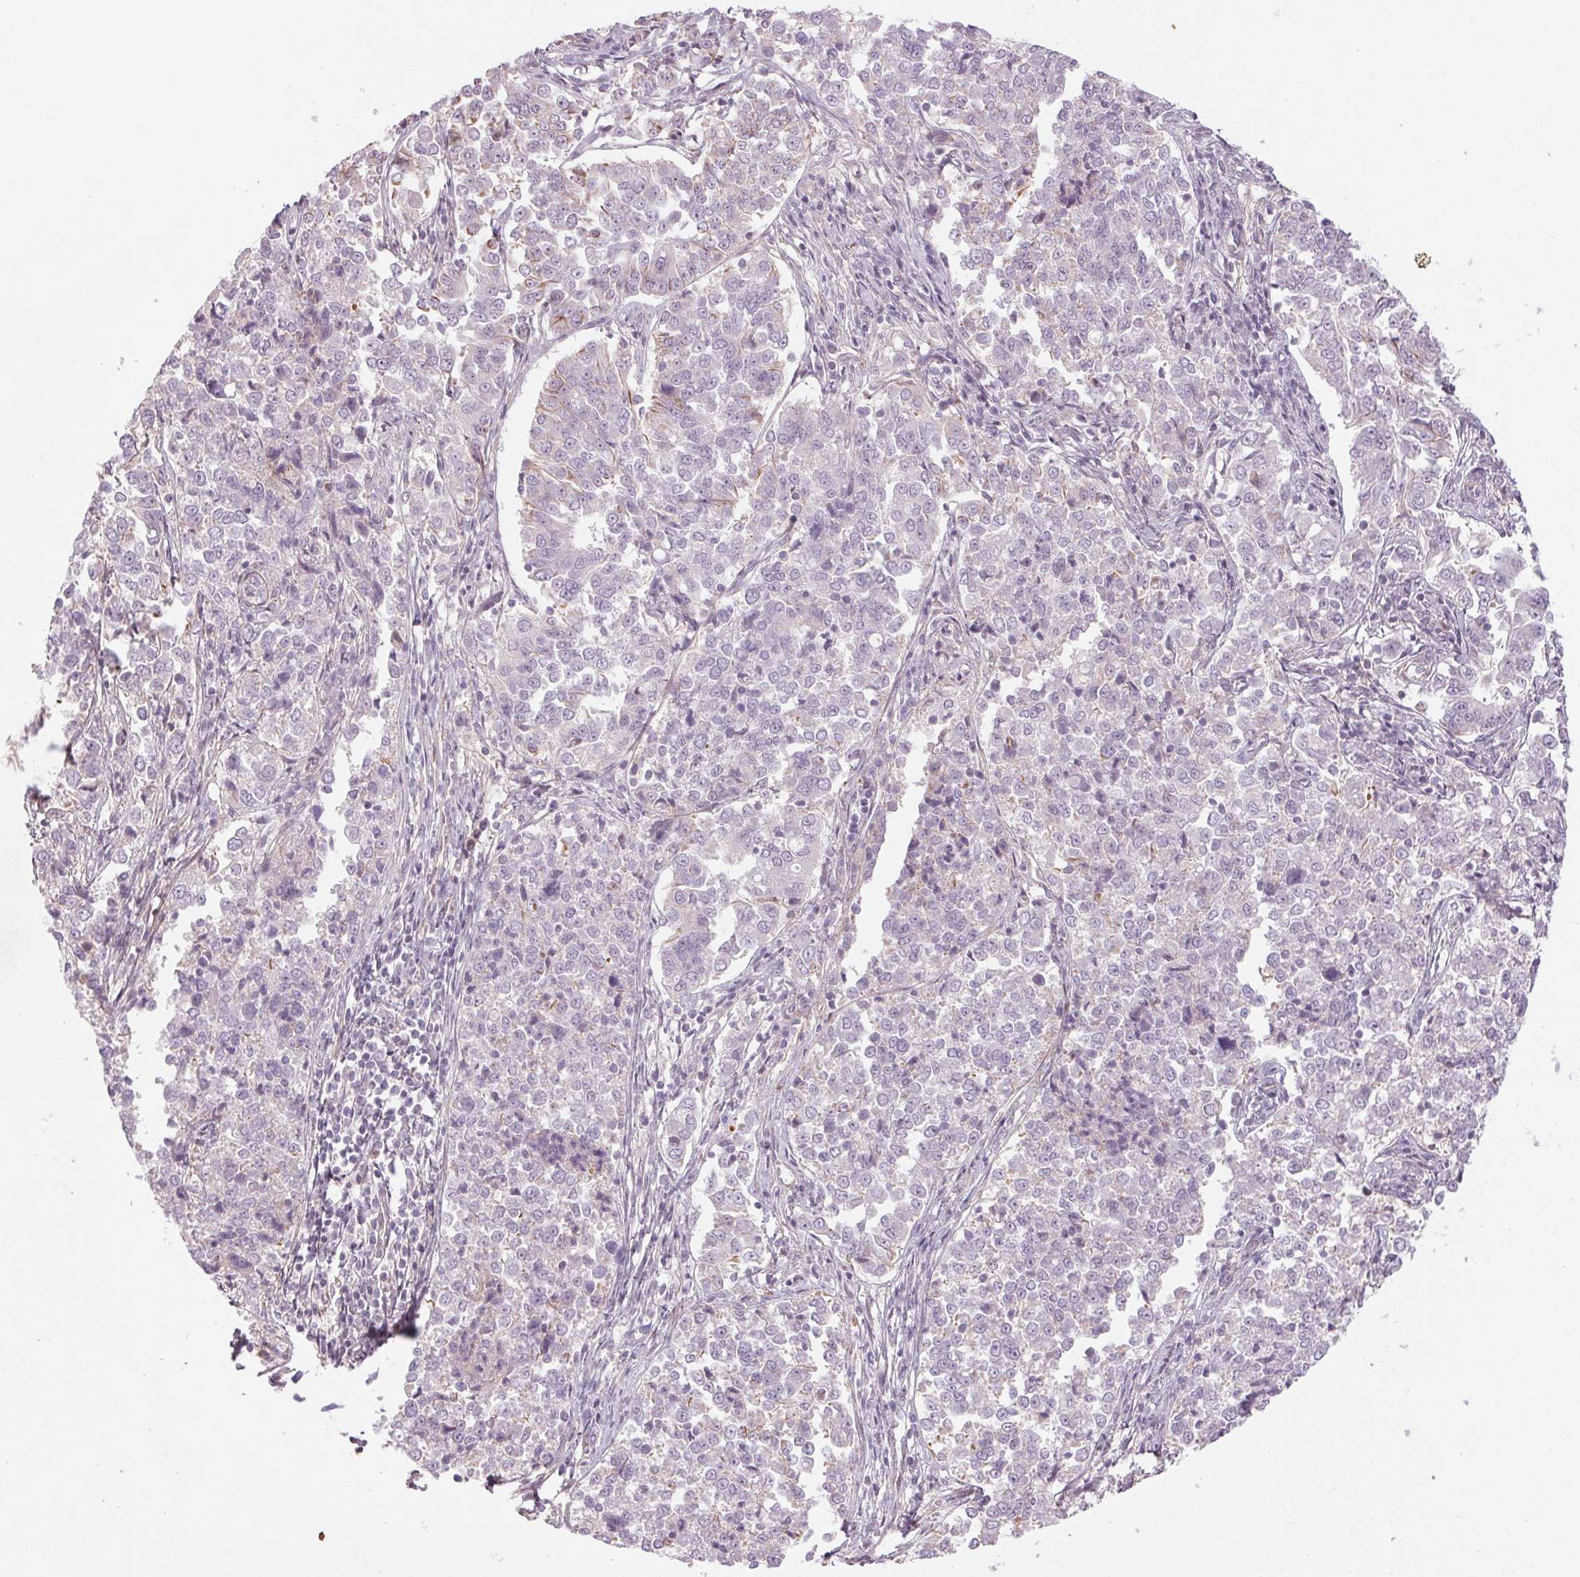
{"staining": {"intensity": "negative", "quantity": "none", "location": "none"}, "tissue": "endometrial cancer", "cell_type": "Tumor cells", "image_type": "cancer", "snomed": [{"axis": "morphology", "description": "Adenocarcinoma, NOS"}, {"axis": "topography", "description": "Endometrium"}], "caption": "DAB immunohistochemical staining of human endometrial adenocarcinoma displays no significant positivity in tumor cells.", "gene": "CCSER1", "patient": {"sex": "female", "age": 43}}